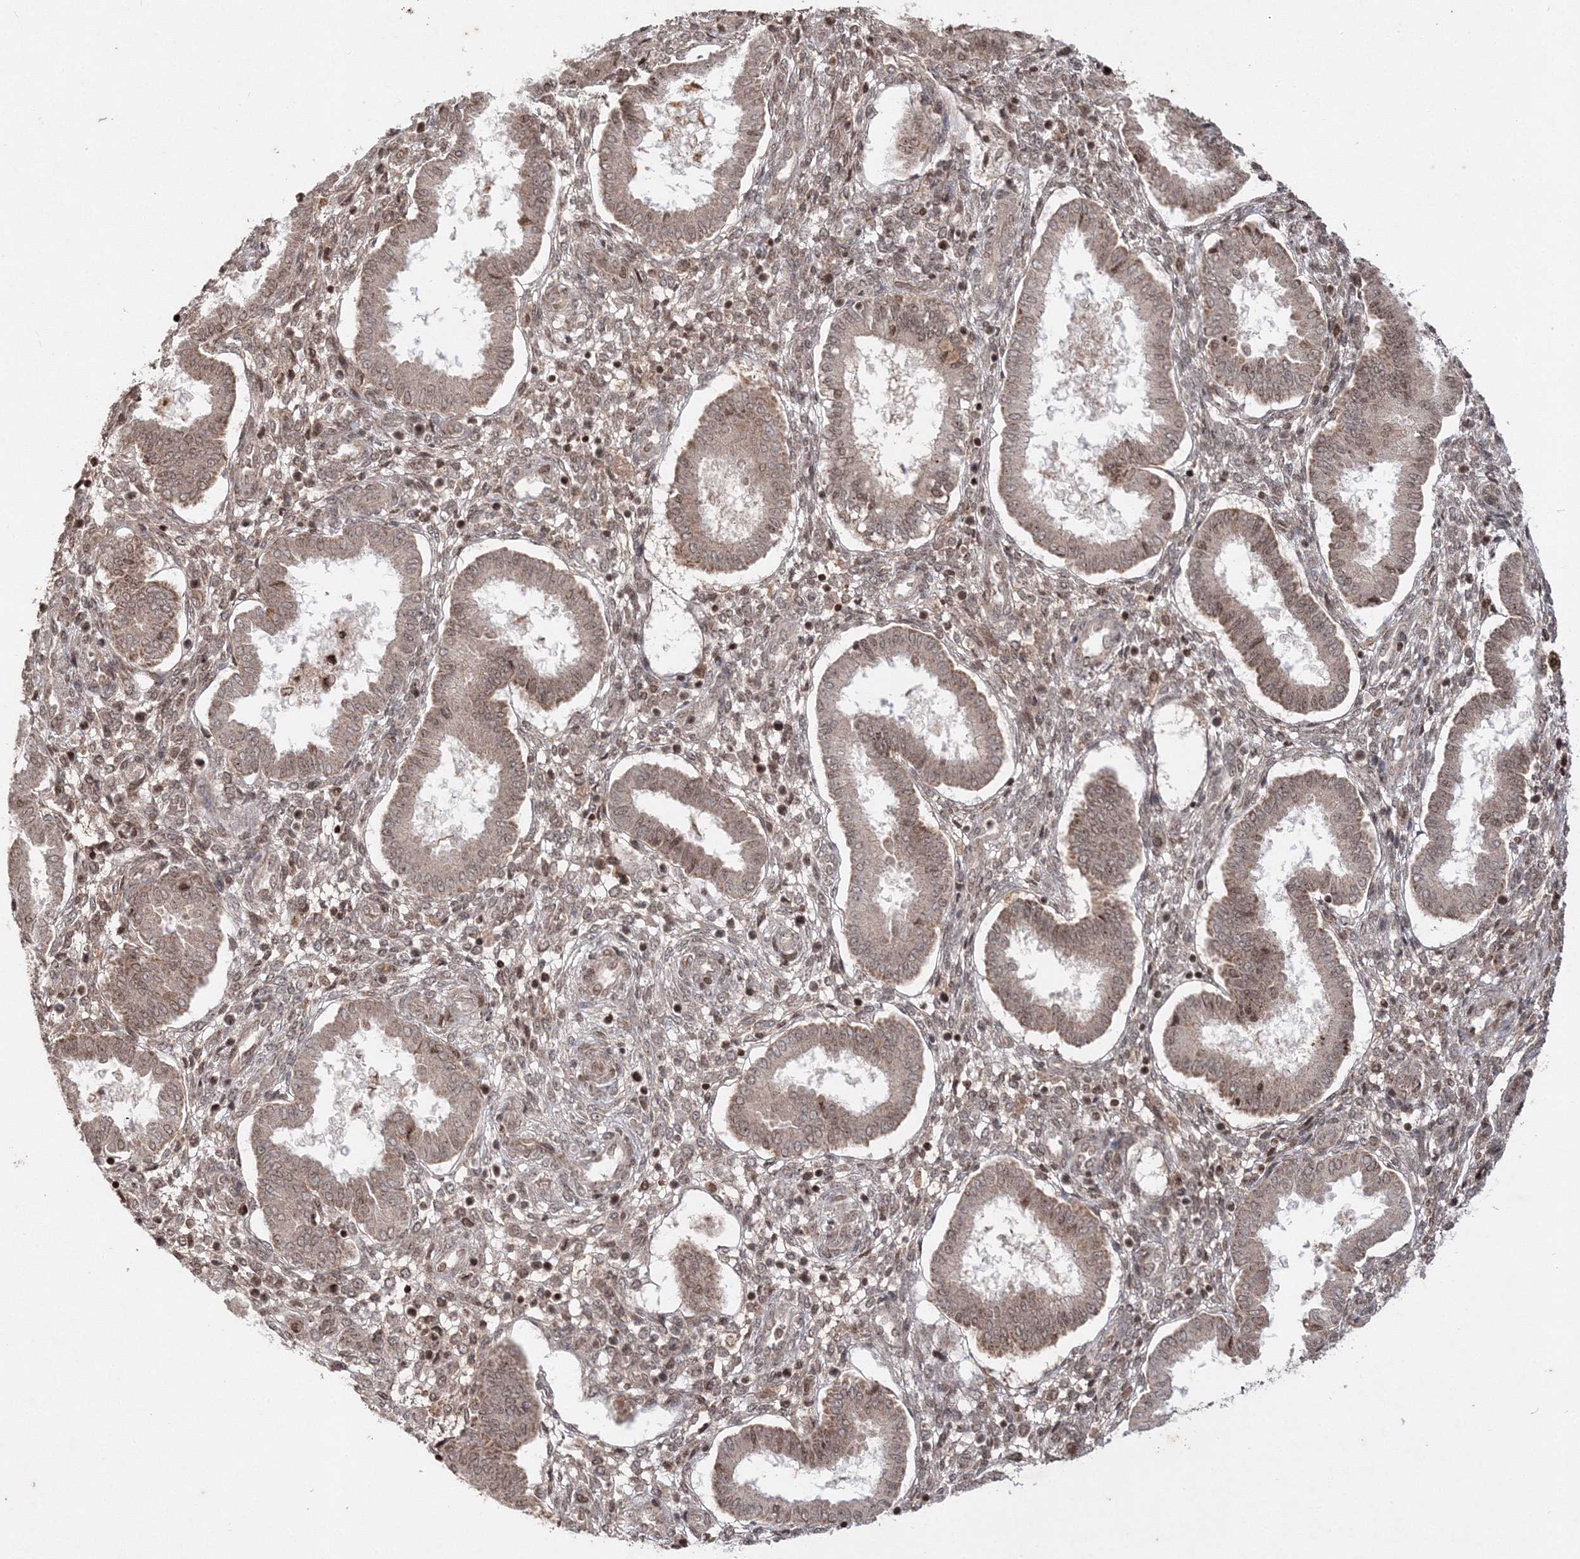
{"staining": {"intensity": "moderate", "quantity": "25%-75%", "location": "nuclear"}, "tissue": "endometrium", "cell_type": "Cells in endometrial stroma", "image_type": "normal", "snomed": [{"axis": "morphology", "description": "Normal tissue, NOS"}, {"axis": "topography", "description": "Endometrium"}], "caption": "Normal endometrium shows moderate nuclear expression in approximately 25%-75% of cells in endometrial stroma, visualized by immunohistochemistry. The staining was performed using DAB, with brown indicating positive protein expression. Nuclei are stained blue with hematoxylin.", "gene": "CARM1", "patient": {"sex": "female", "age": 24}}